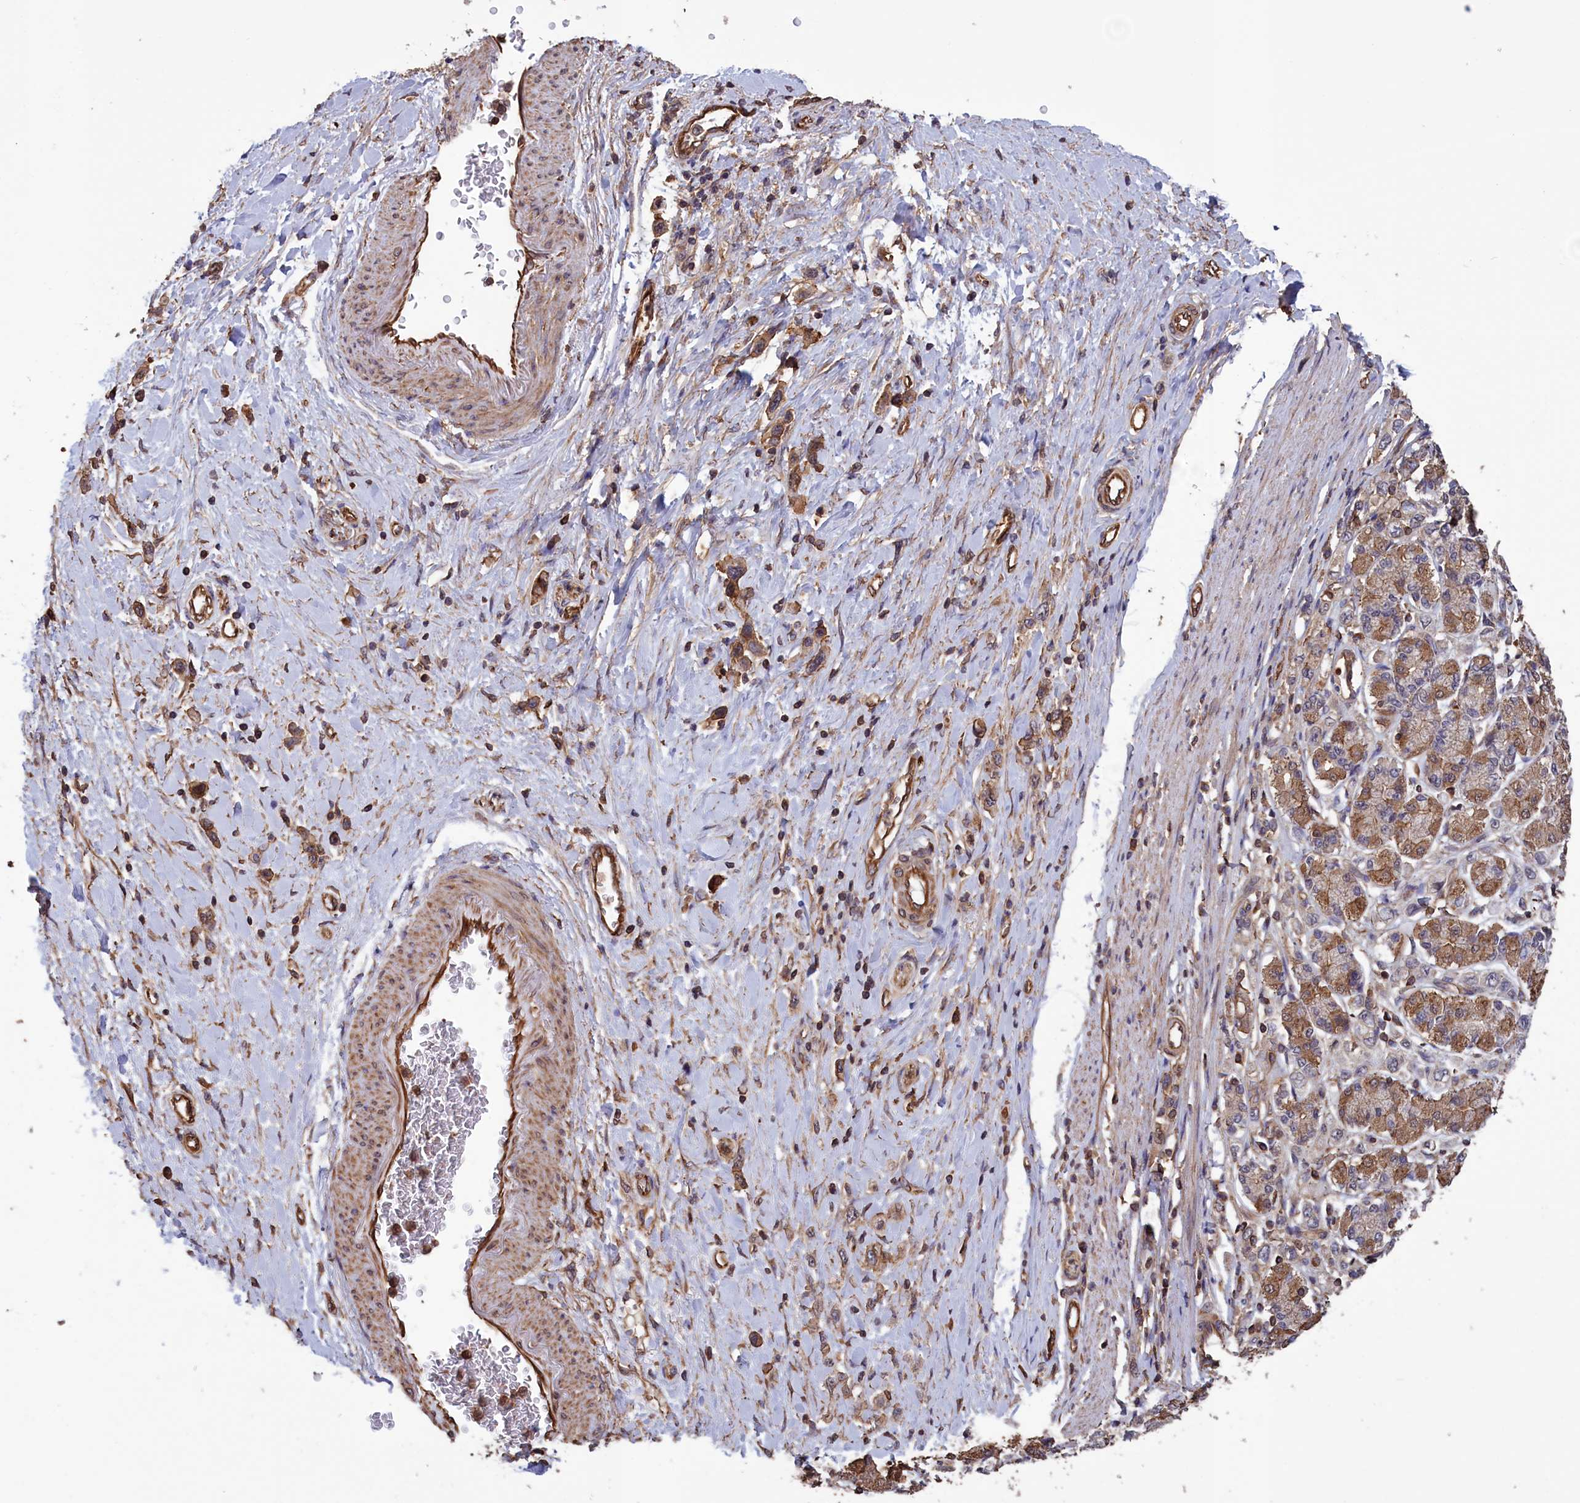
{"staining": {"intensity": "moderate", "quantity": ">75%", "location": "cytoplasmic/membranous"}, "tissue": "stomach cancer", "cell_type": "Tumor cells", "image_type": "cancer", "snomed": [{"axis": "morphology", "description": "Adenocarcinoma, NOS"}, {"axis": "topography", "description": "Stomach"}], "caption": "DAB (3,3'-diaminobenzidine) immunohistochemical staining of stomach adenocarcinoma displays moderate cytoplasmic/membranous protein staining in about >75% of tumor cells.", "gene": "DAPK3", "patient": {"sex": "female", "age": 65}}